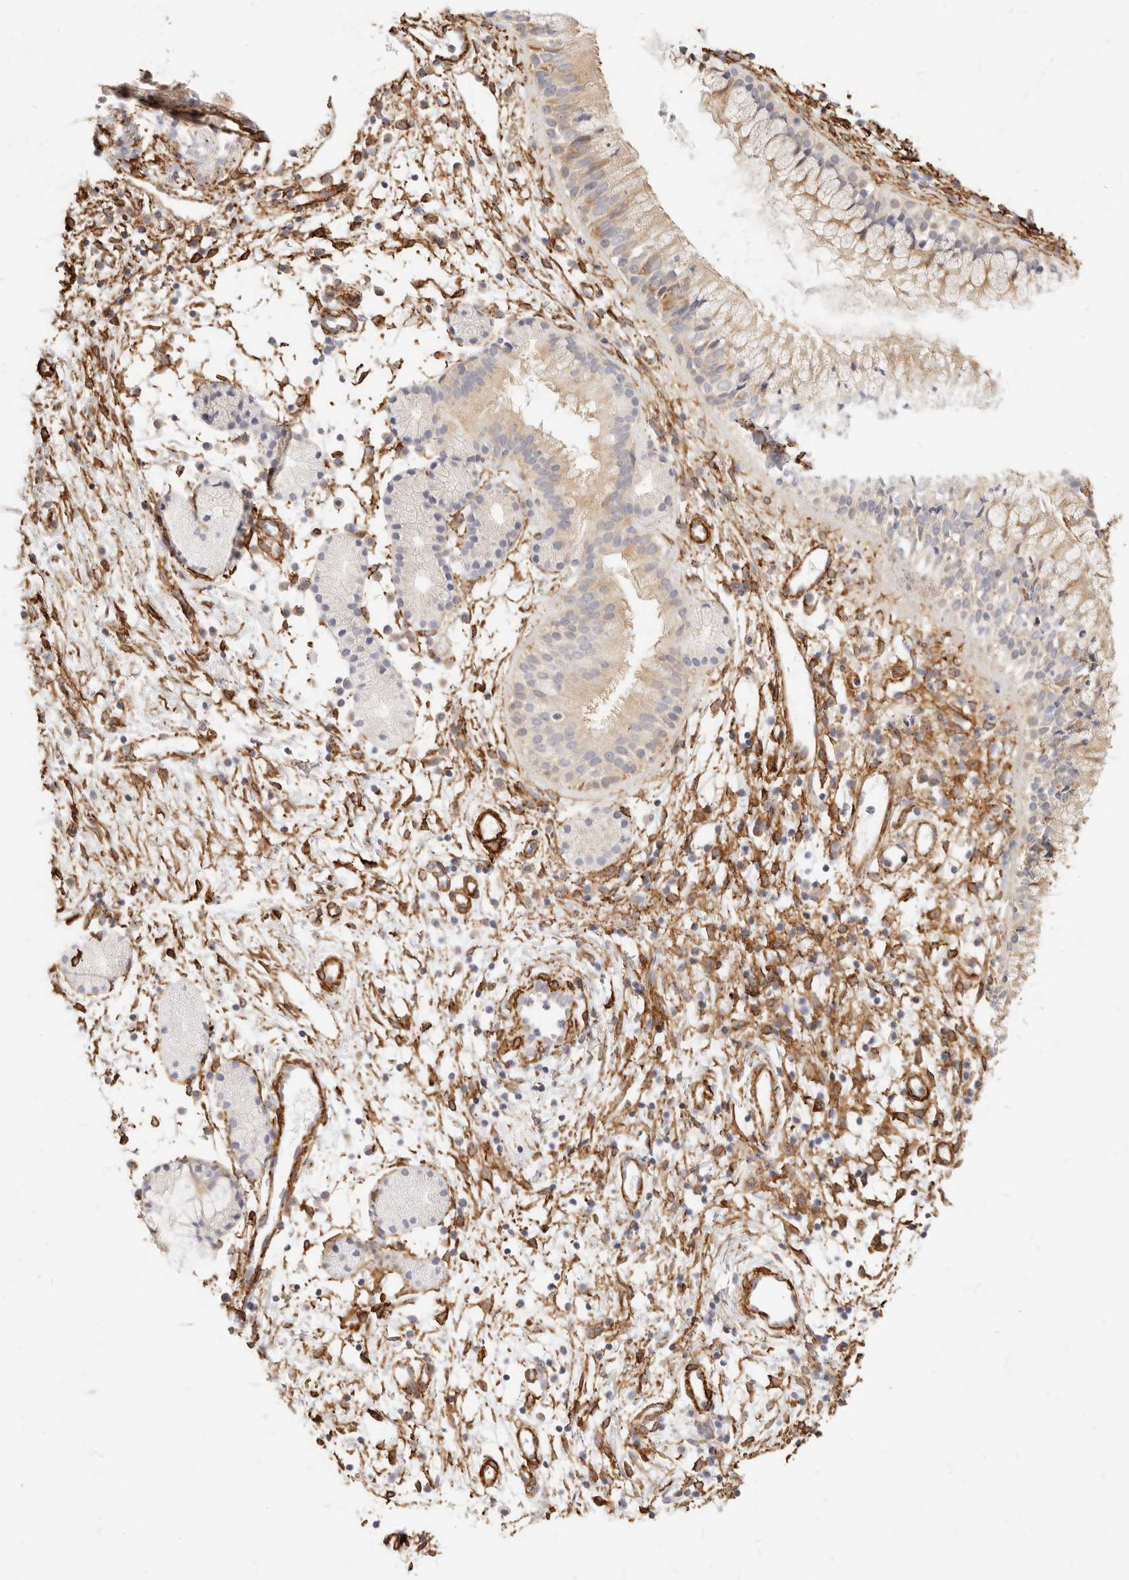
{"staining": {"intensity": "weak", "quantity": ">75%", "location": "cytoplasmic/membranous"}, "tissue": "nasopharynx", "cell_type": "Respiratory epithelial cells", "image_type": "normal", "snomed": [{"axis": "morphology", "description": "Normal tissue, NOS"}, {"axis": "topography", "description": "Nasopharynx"}], "caption": "Immunohistochemical staining of normal nasopharynx reveals low levels of weak cytoplasmic/membranous positivity in about >75% of respiratory epithelial cells.", "gene": "TMTC2", "patient": {"sex": "male", "age": 21}}